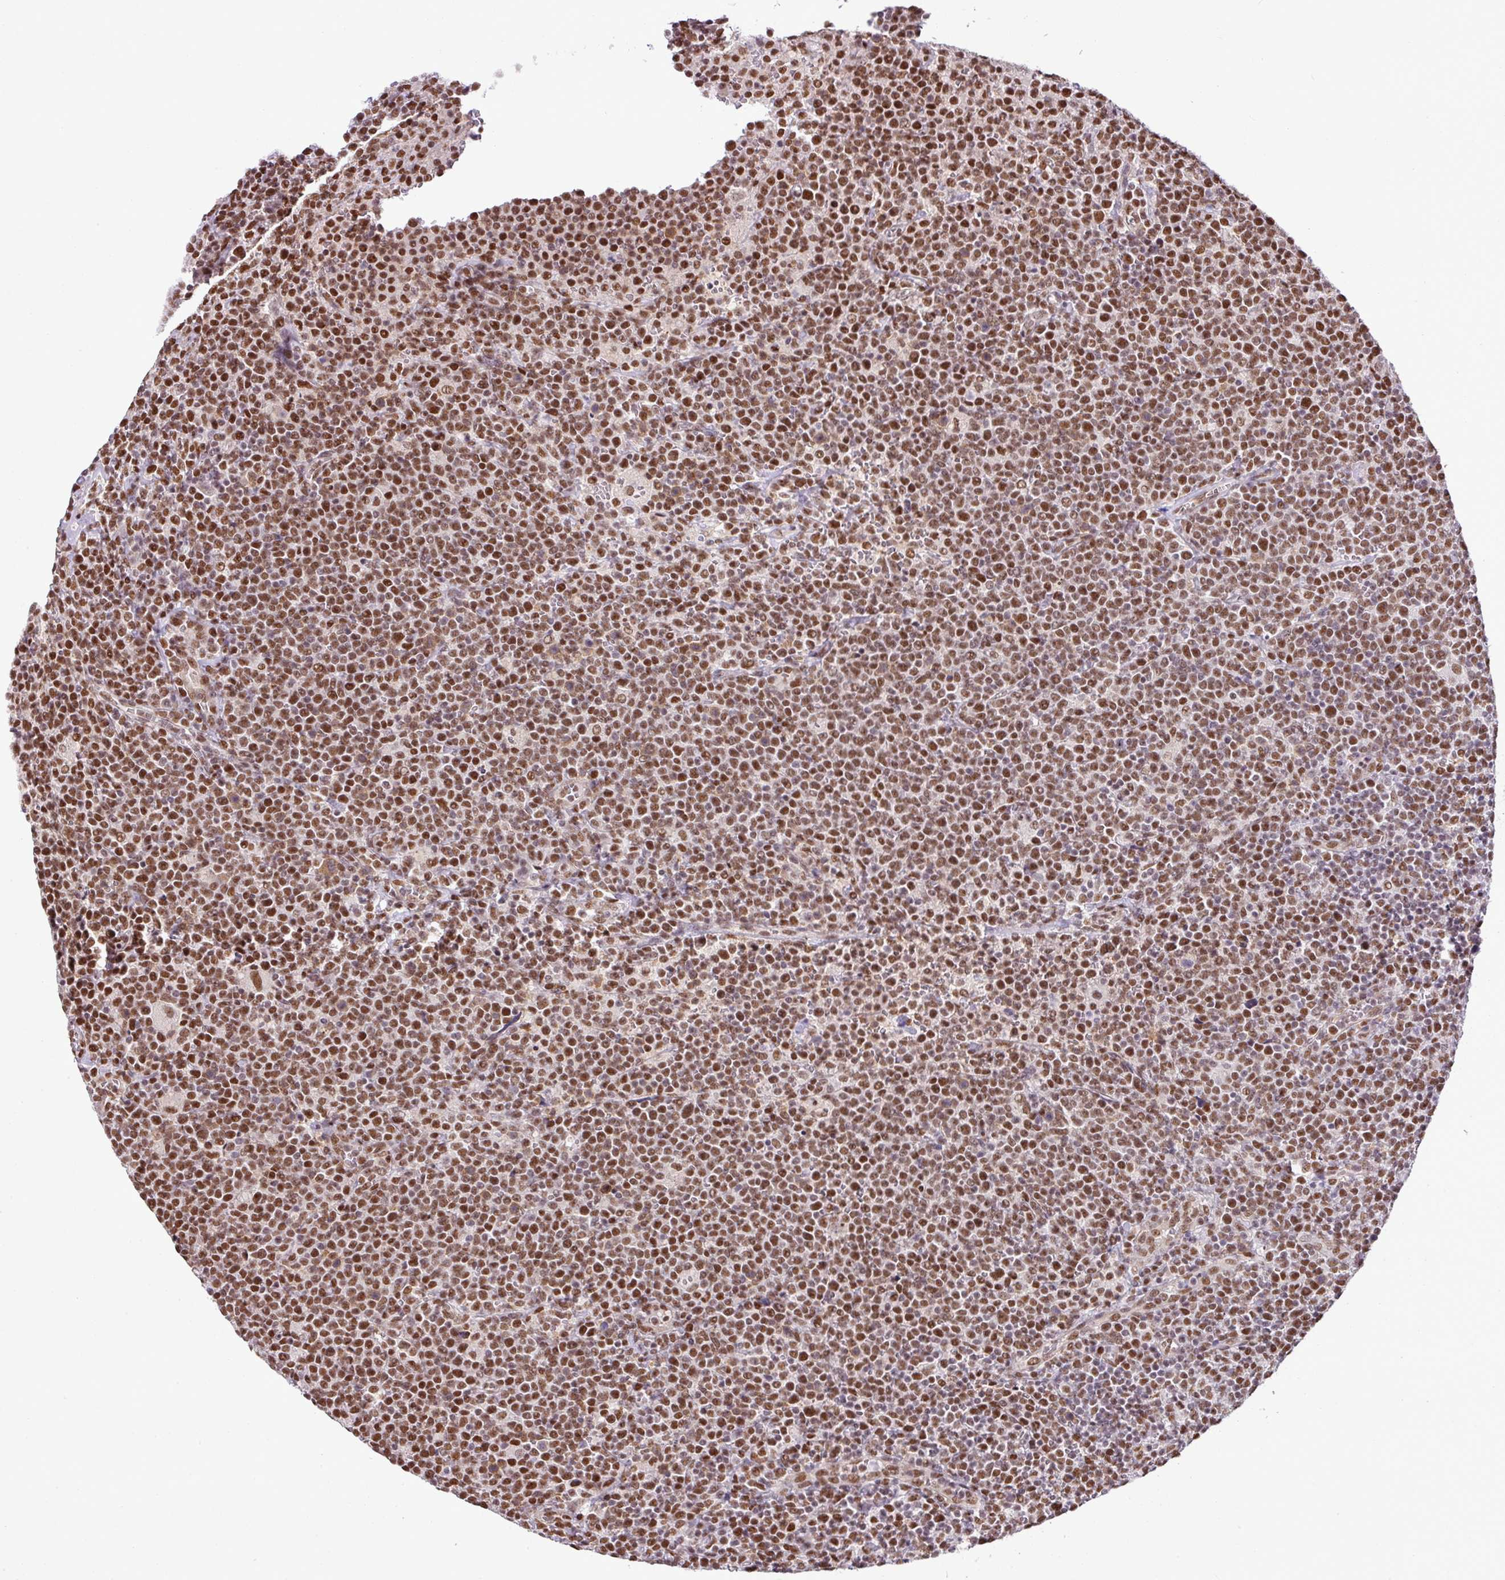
{"staining": {"intensity": "moderate", "quantity": ">75%", "location": "nuclear"}, "tissue": "lymphoma", "cell_type": "Tumor cells", "image_type": "cancer", "snomed": [{"axis": "morphology", "description": "Malignant lymphoma, non-Hodgkin's type, High grade"}, {"axis": "topography", "description": "Lymph node"}], "caption": "Immunohistochemistry (IHC) photomicrograph of human lymphoma stained for a protein (brown), which reveals medium levels of moderate nuclear staining in about >75% of tumor cells.", "gene": "PGAP4", "patient": {"sex": "male", "age": 61}}